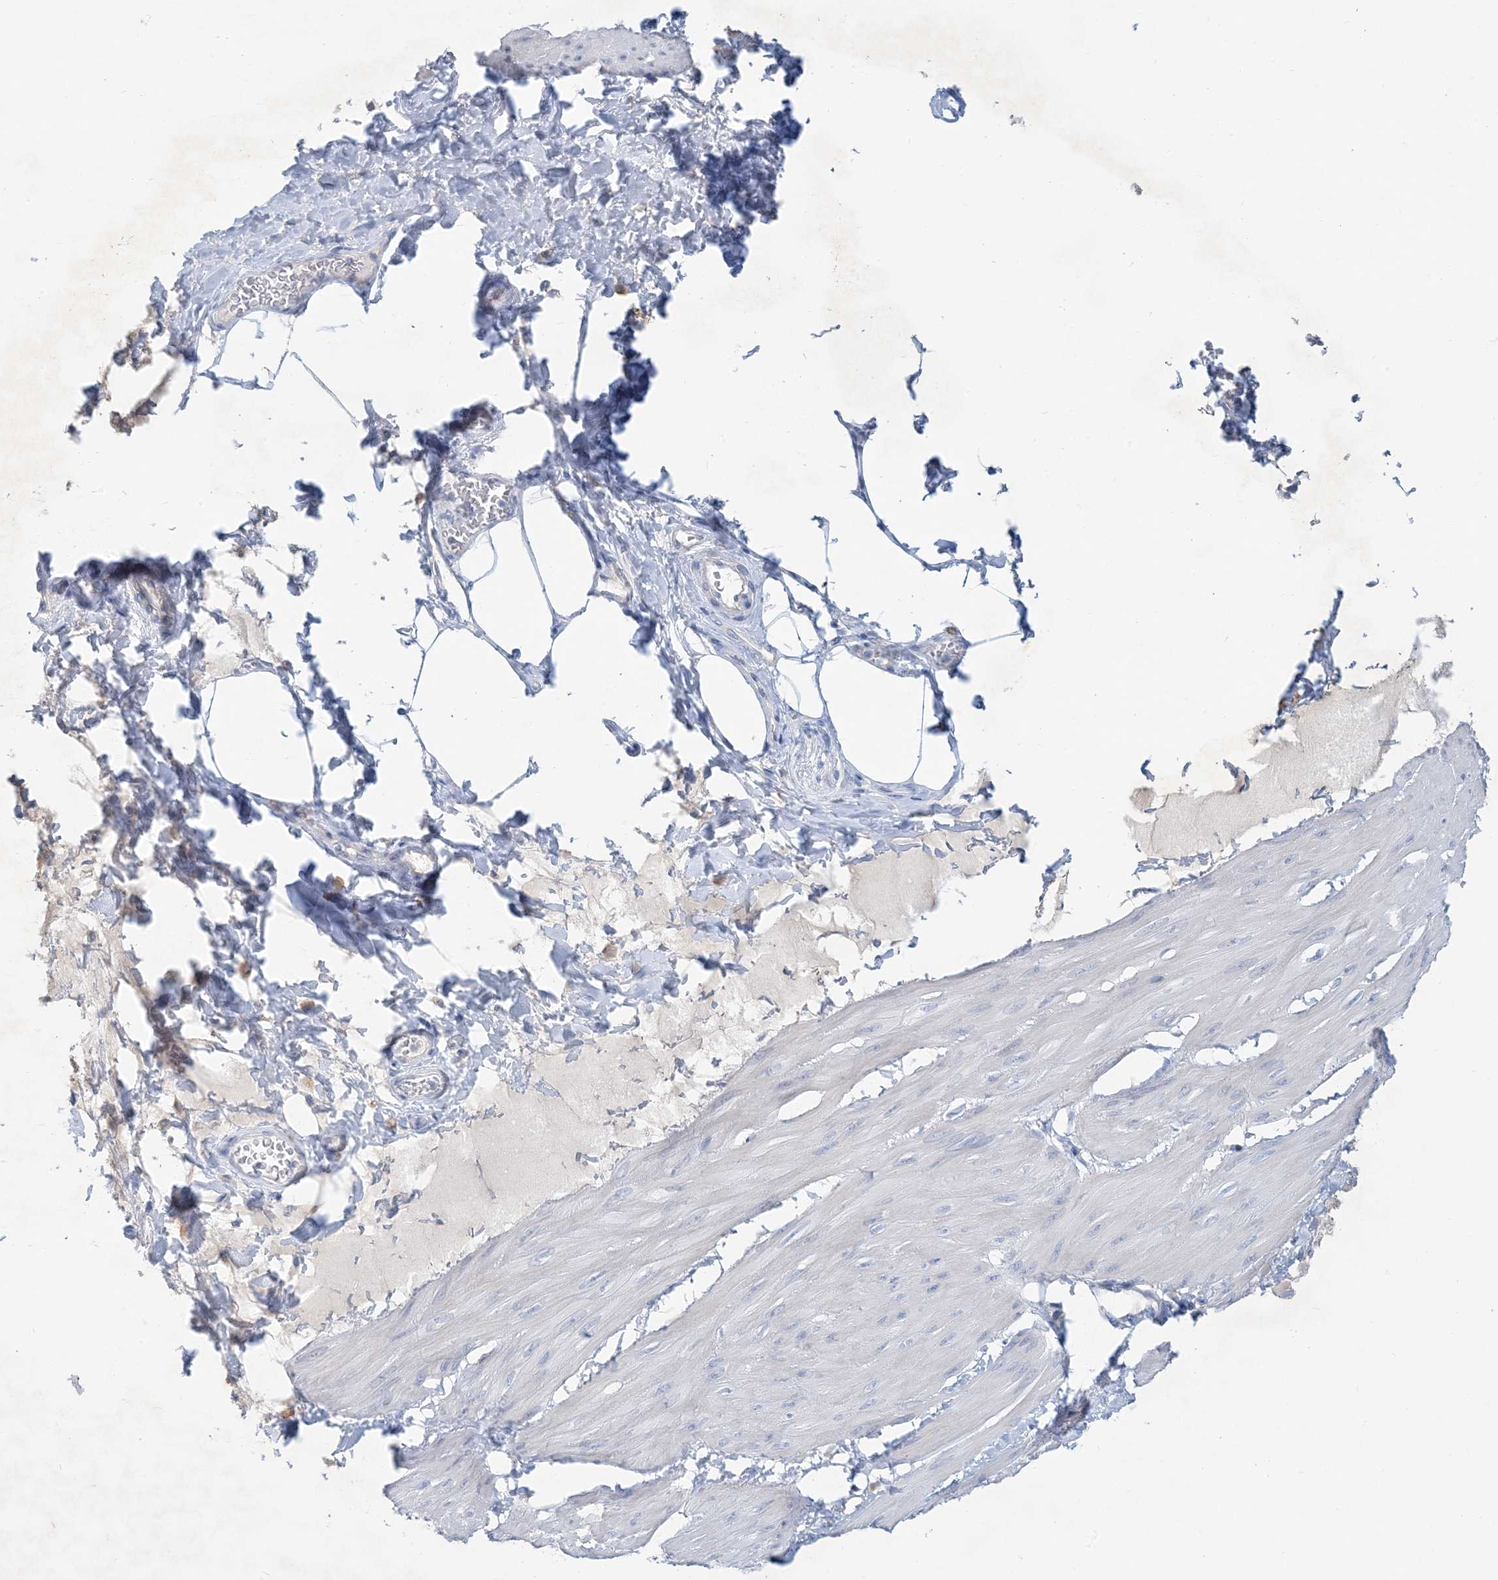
{"staining": {"intensity": "negative", "quantity": "none", "location": "none"}, "tissue": "smooth muscle", "cell_type": "Smooth muscle cells", "image_type": "normal", "snomed": [{"axis": "morphology", "description": "Urothelial carcinoma, High grade"}, {"axis": "topography", "description": "Urinary bladder"}], "caption": "The immunohistochemistry histopathology image has no significant positivity in smooth muscle cells of smooth muscle. (DAB immunohistochemistry (IHC), high magnification).", "gene": "ZCCHC12", "patient": {"sex": "male", "age": 46}}